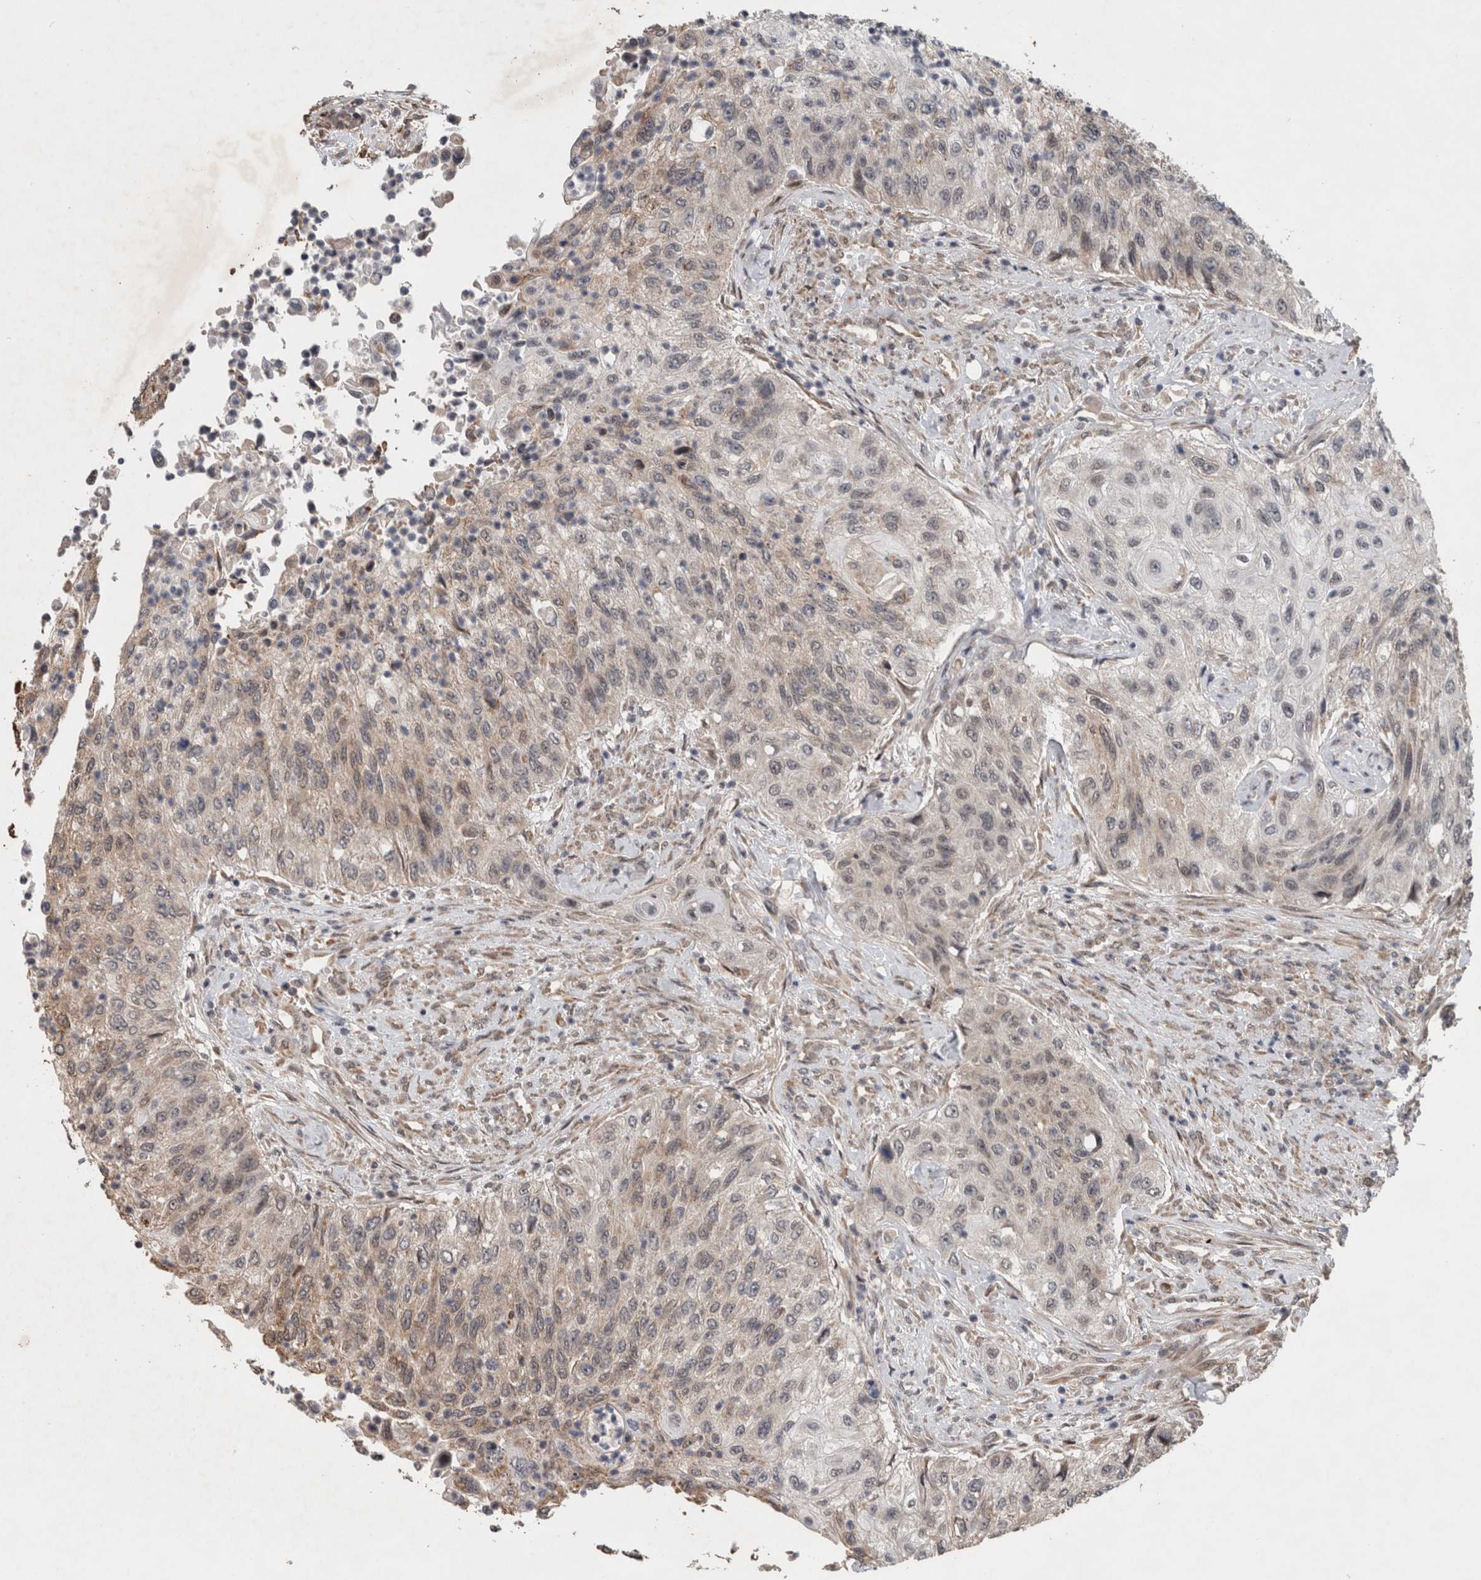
{"staining": {"intensity": "weak", "quantity": "<25%", "location": "cytoplasmic/membranous"}, "tissue": "urothelial cancer", "cell_type": "Tumor cells", "image_type": "cancer", "snomed": [{"axis": "morphology", "description": "Urothelial carcinoma, High grade"}, {"axis": "topography", "description": "Urinary bladder"}], "caption": "Tumor cells are negative for brown protein staining in urothelial carcinoma (high-grade).", "gene": "GIMAP6", "patient": {"sex": "female", "age": 60}}